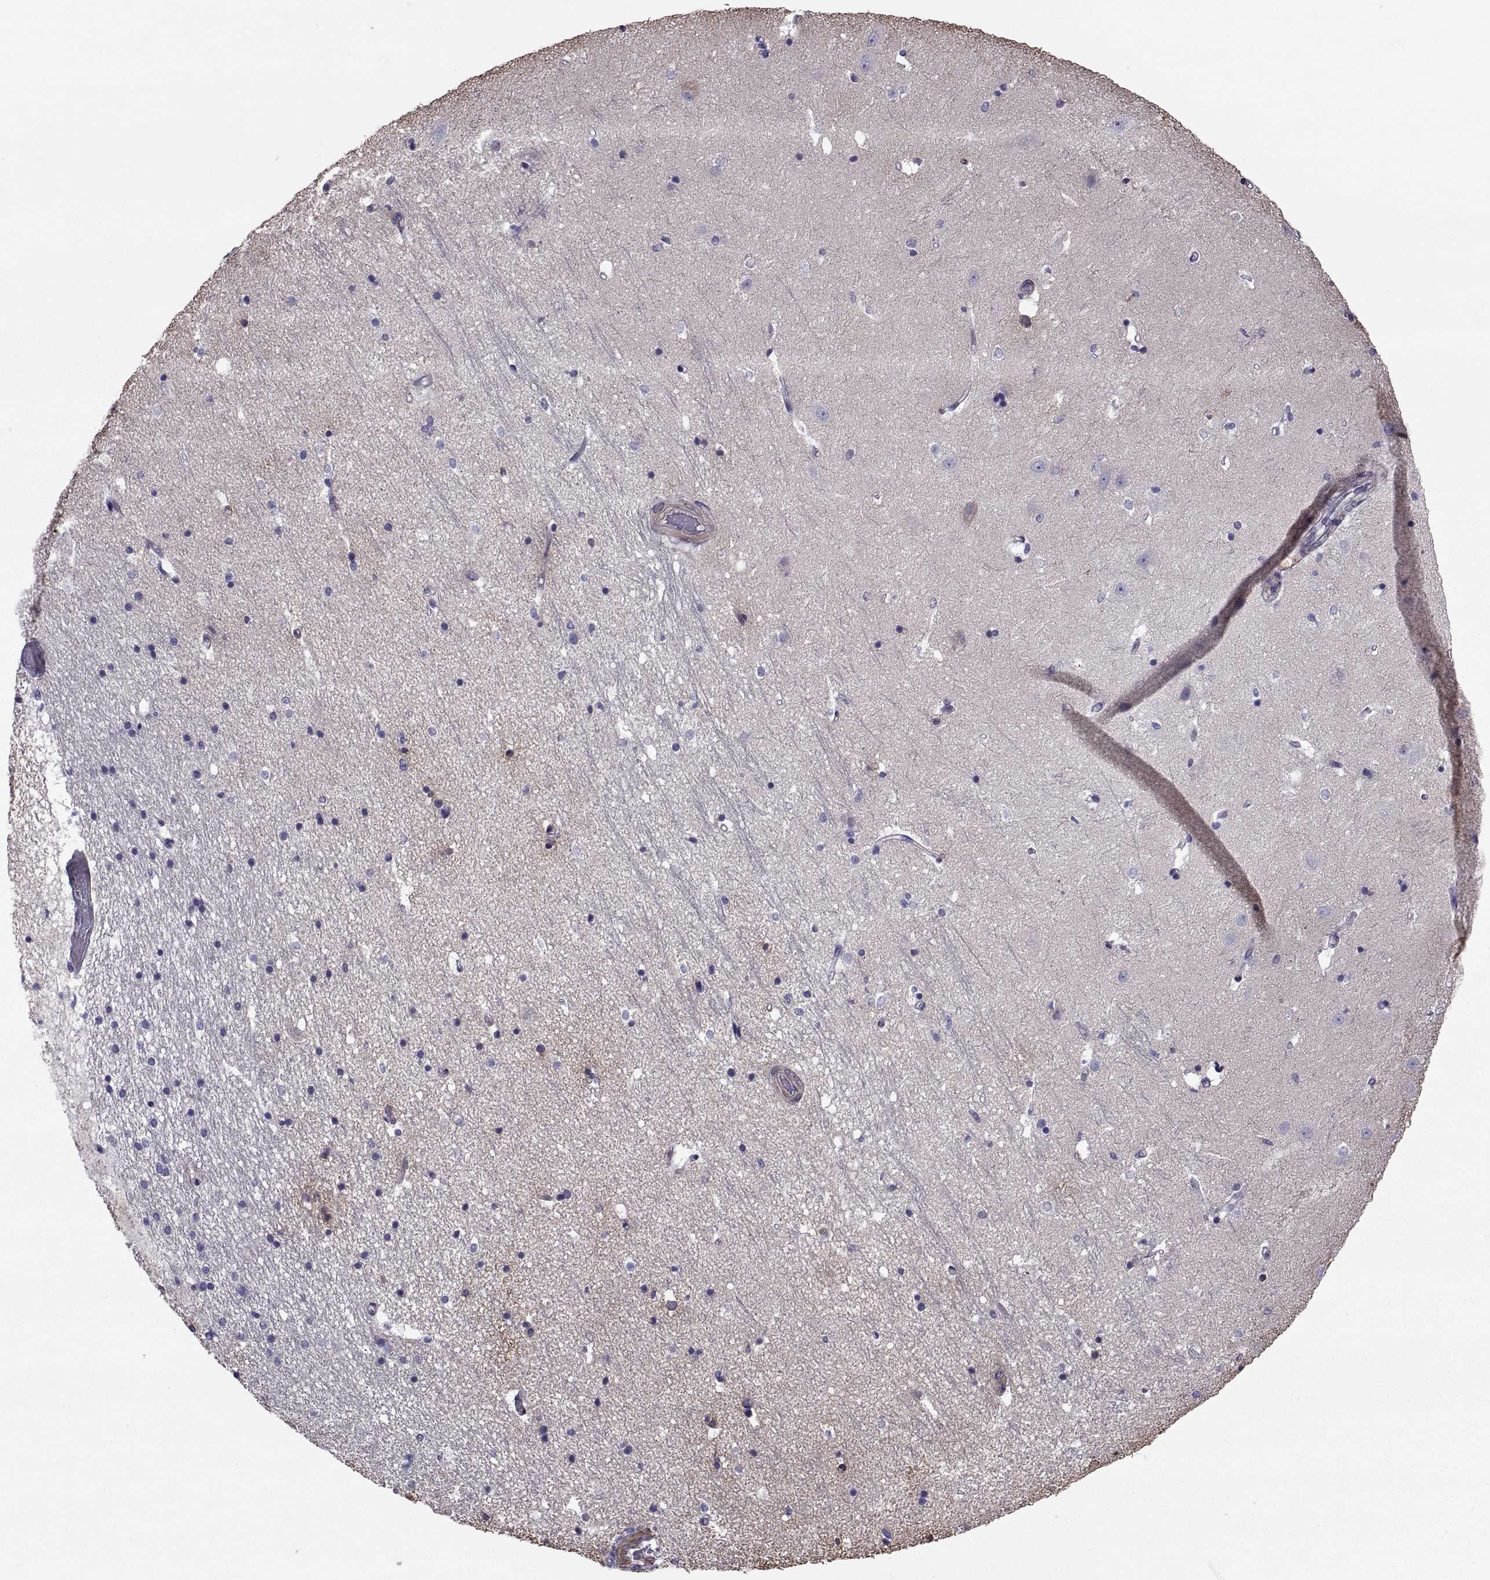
{"staining": {"intensity": "negative", "quantity": "none", "location": "none"}, "tissue": "hippocampus", "cell_type": "Glial cells", "image_type": "normal", "snomed": [{"axis": "morphology", "description": "Normal tissue, NOS"}, {"axis": "topography", "description": "Hippocampus"}], "caption": "A high-resolution histopathology image shows immunohistochemistry staining of unremarkable hippocampus, which displays no significant expression in glial cells.", "gene": "ANO1", "patient": {"sex": "male", "age": 44}}